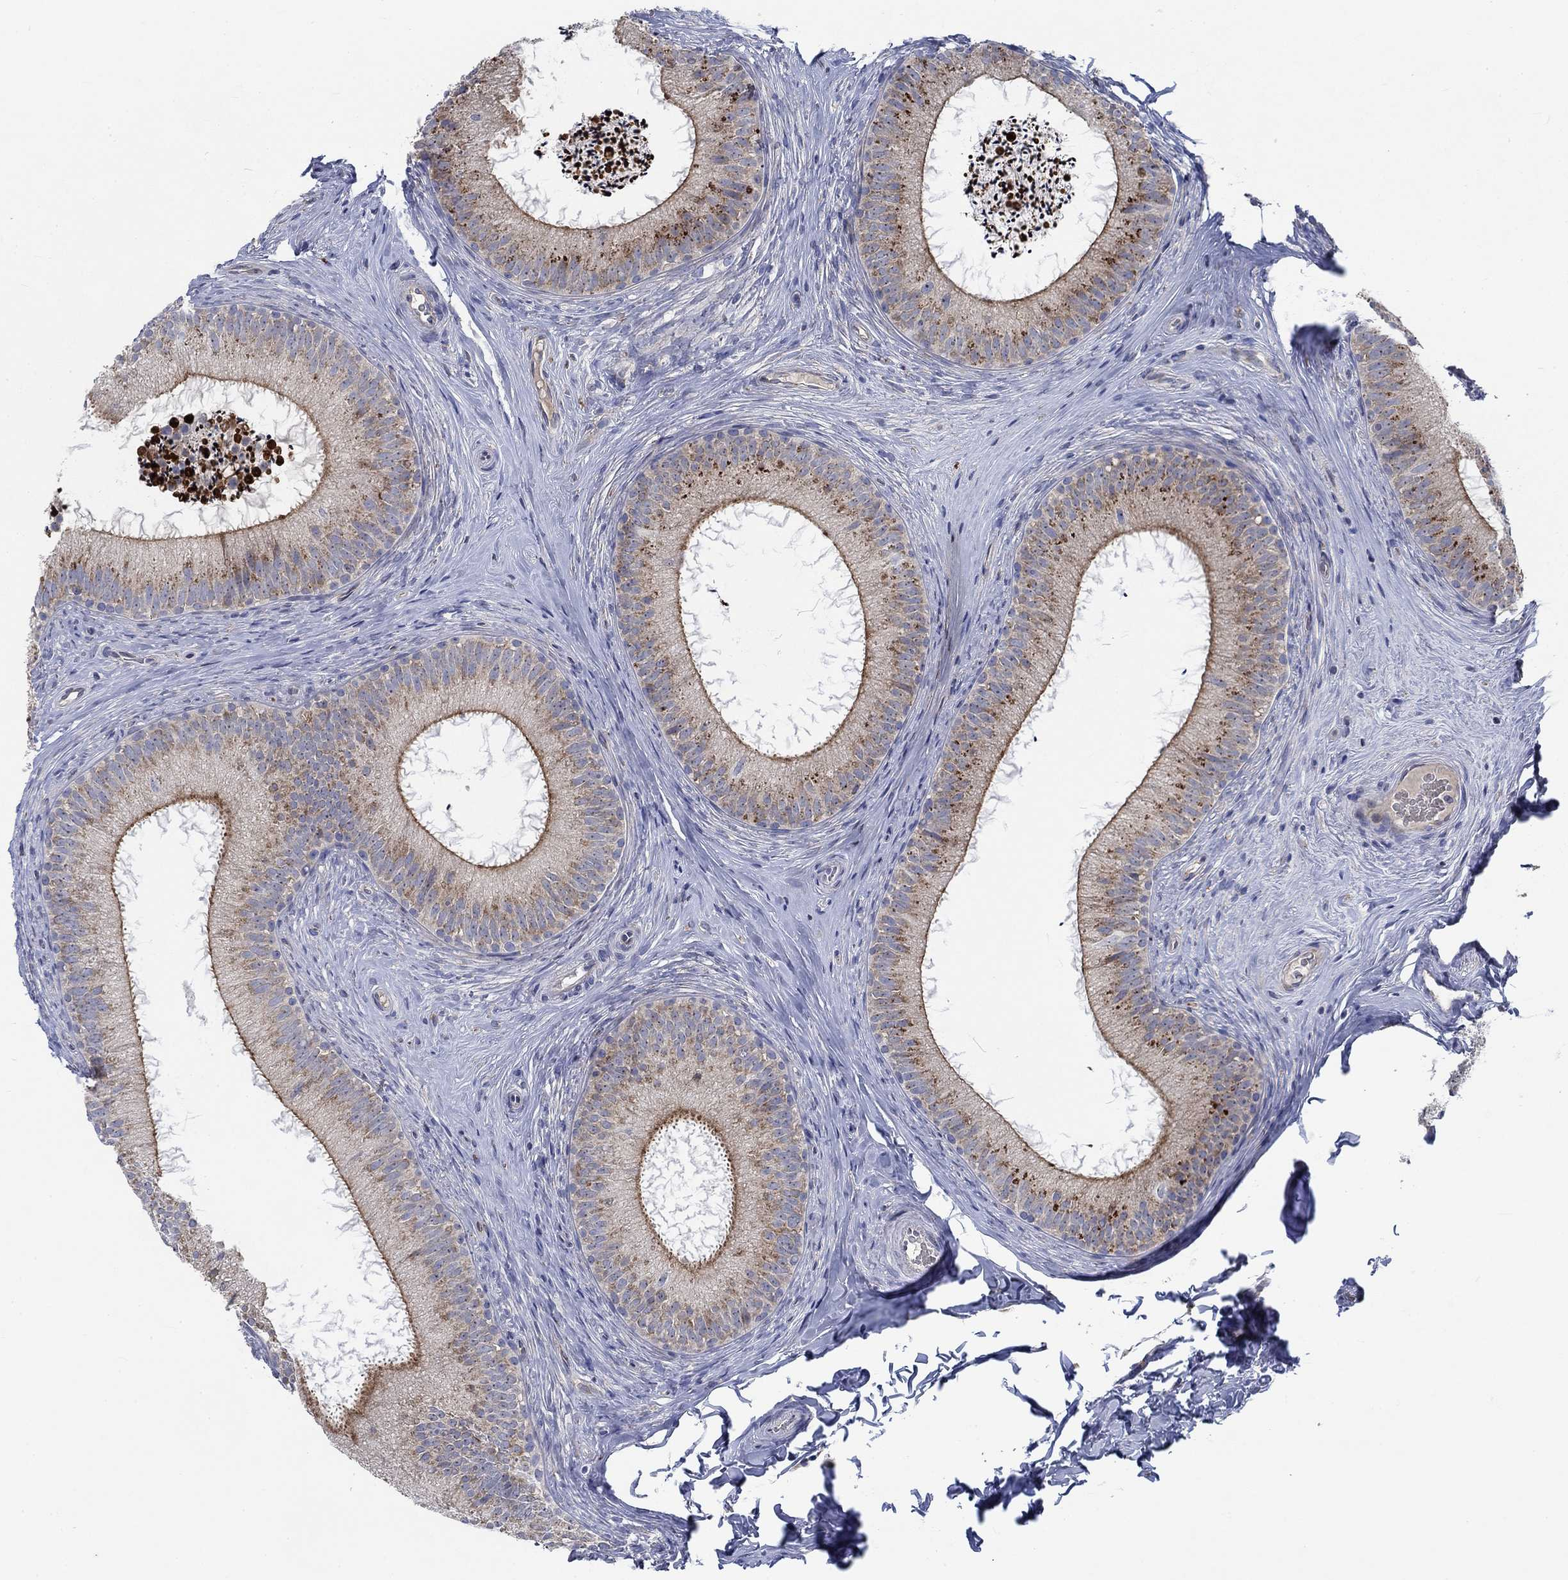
{"staining": {"intensity": "moderate", "quantity": "25%-75%", "location": "cytoplasmic/membranous"}, "tissue": "epididymis", "cell_type": "Glandular cells", "image_type": "normal", "snomed": [{"axis": "morphology", "description": "Normal tissue, NOS"}, {"axis": "morphology", "description": "Carcinoma, Embryonal, NOS"}, {"axis": "topography", "description": "Testis"}, {"axis": "topography", "description": "Epididymis"}], "caption": "Protein analysis of unremarkable epididymis demonstrates moderate cytoplasmic/membranous expression in approximately 25%-75% of glandular cells.", "gene": "MMP24", "patient": {"sex": "male", "age": 24}}